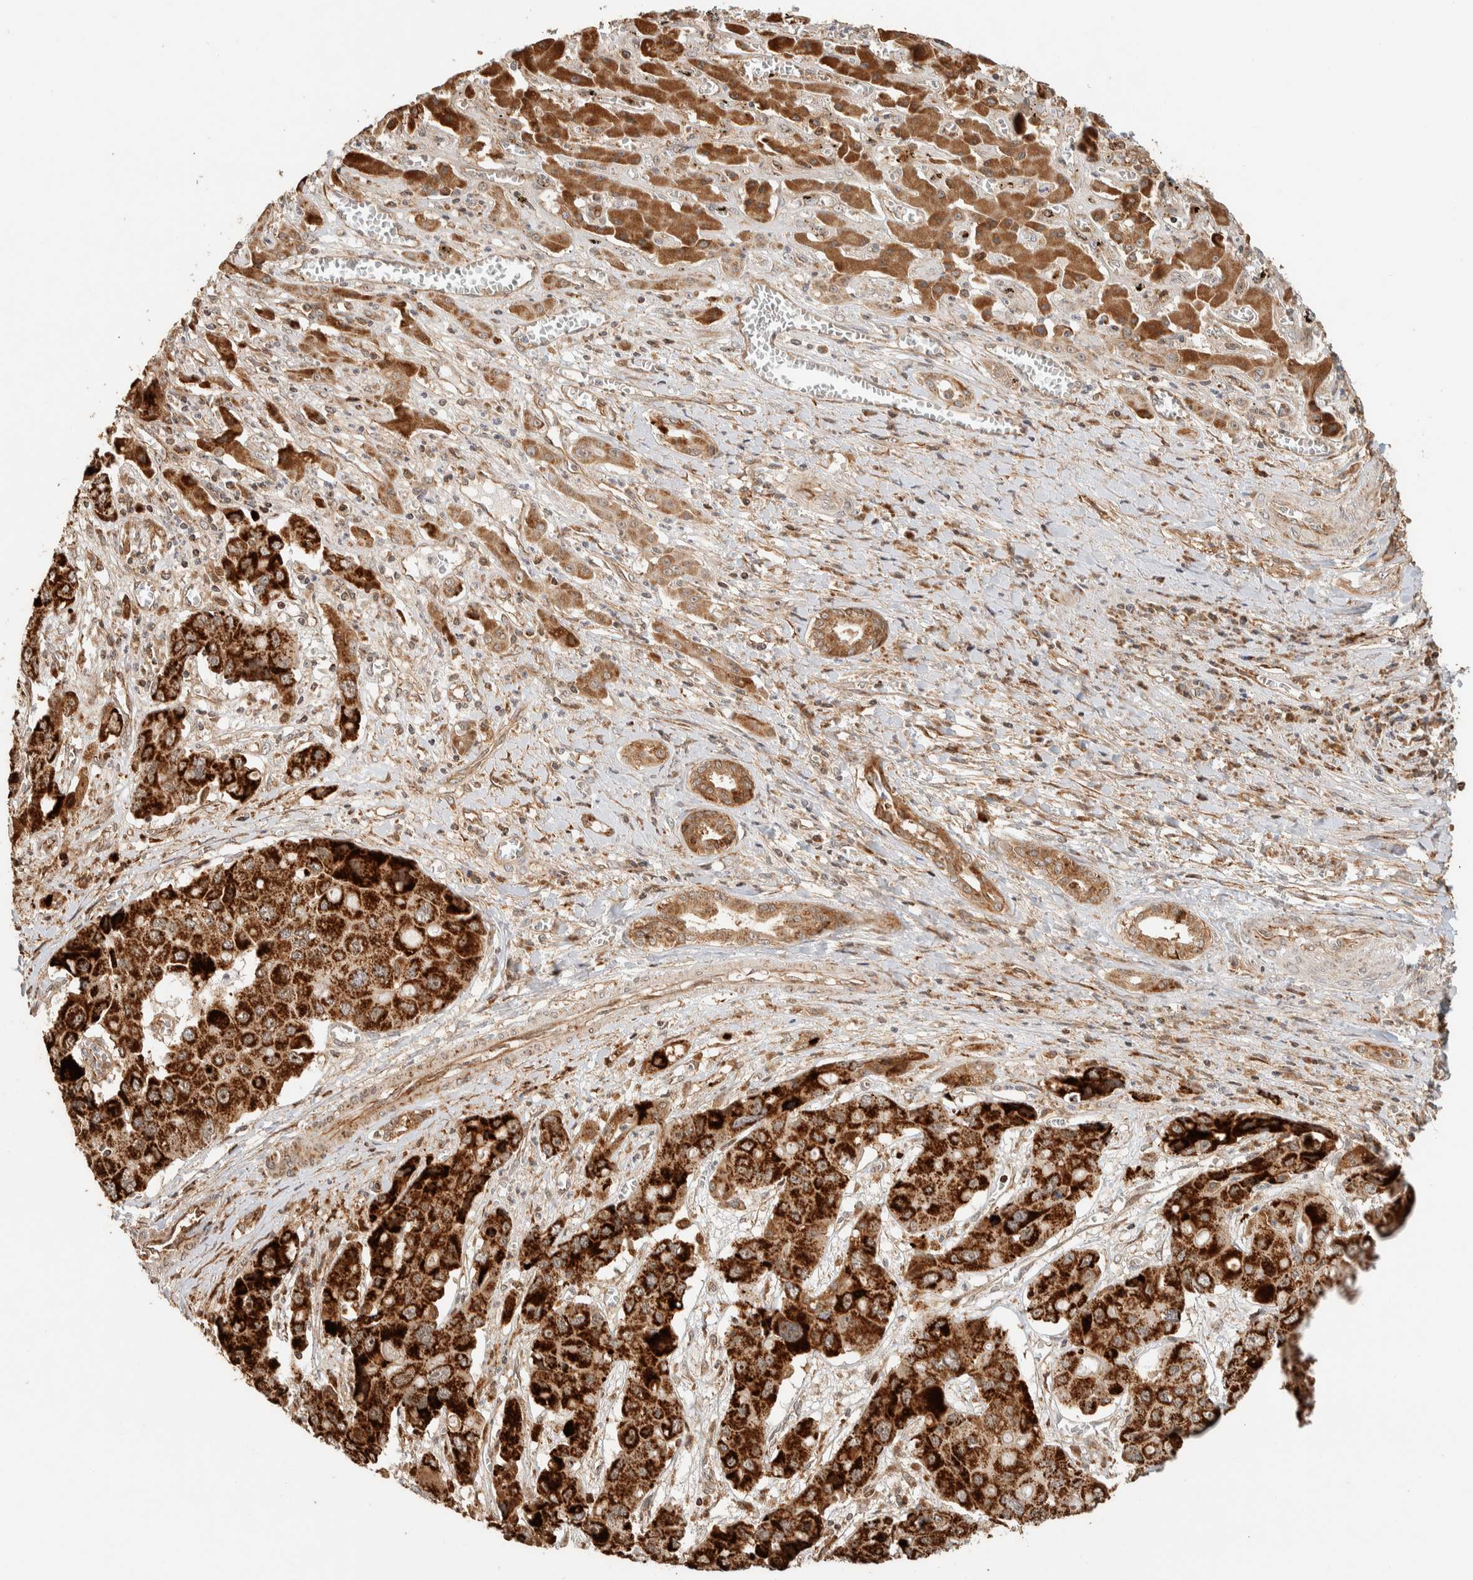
{"staining": {"intensity": "strong", "quantity": ">75%", "location": "cytoplasmic/membranous"}, "tissue": "liver cancer", "cell_type": "Tumor cells", "image_type": "cancer", "snomed": [{"axis": "morphology", "description": "Cholangiocarcinoma"}, {"axis": "topography", "description": "Liver"}], "caption": "A histopathology image of human liver cholangiocarcinoma stained for a protein reveals strong cytoplasmic/membranous brown staining in tumor cells. (DAB (3,3'-diaminobenzidine) IHC, brown staining for protein, blue staining for nuclei).", "gene": "KIF9", "patient": {"sex": "male", "age": 67}}